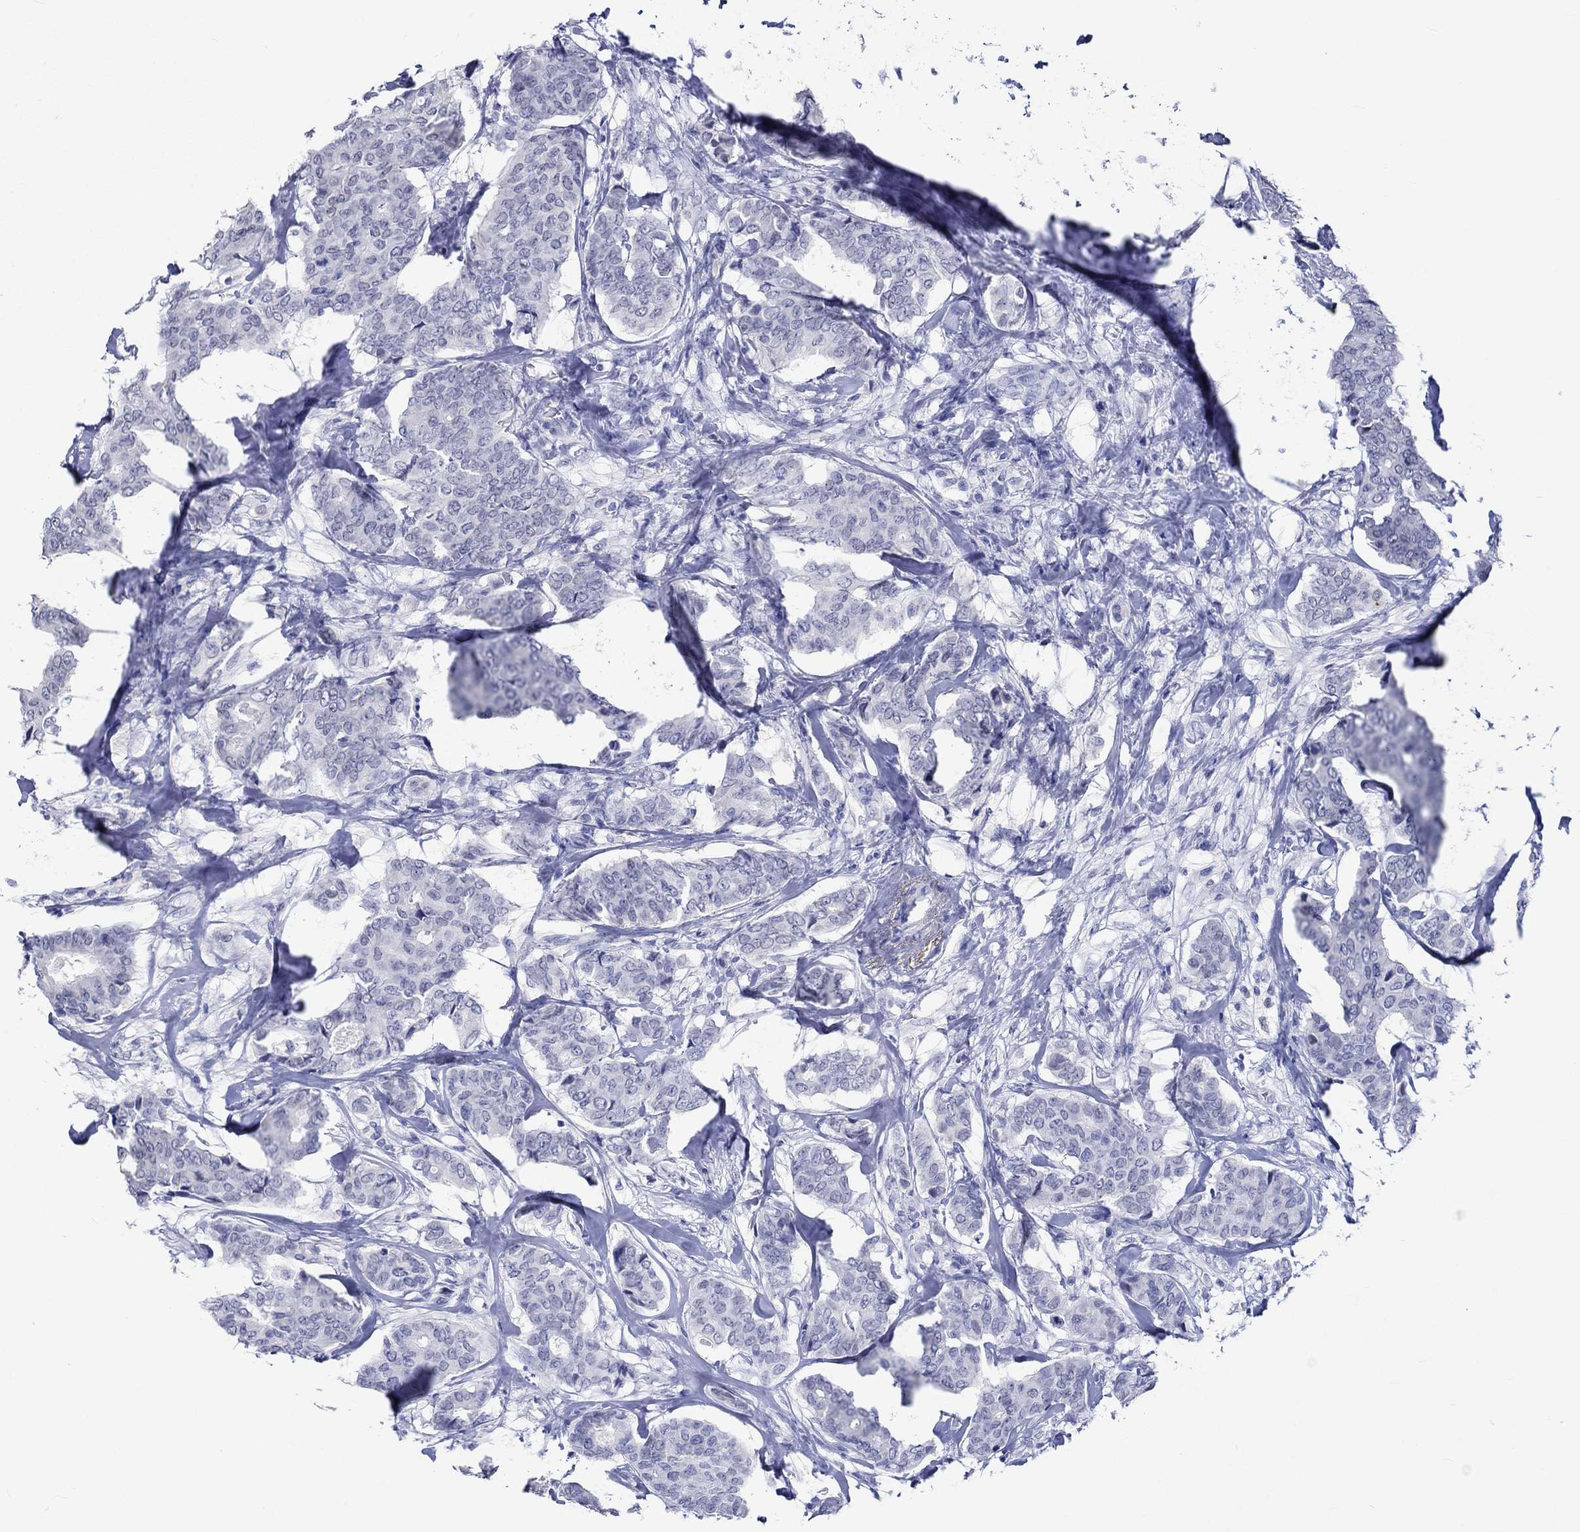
{"staining": {"intensity": "negative", "quantity": "none", "location": "none"}, "tissue": "breast cancer", "cell_type": "Tumor cells", "image_type": "cancer", "snomed": [{"axis": "morphology", "description": "Duct carcinoma"}, {"axis": "topography", "description": "Breast"}], "caption": "Immunohistochemical staining of breast cancer (intraductal carcinoma) exhibits no significant staining in tumor cells.", "gene": "KLHL35", "patient": {"sex": "female", "age": 75}}